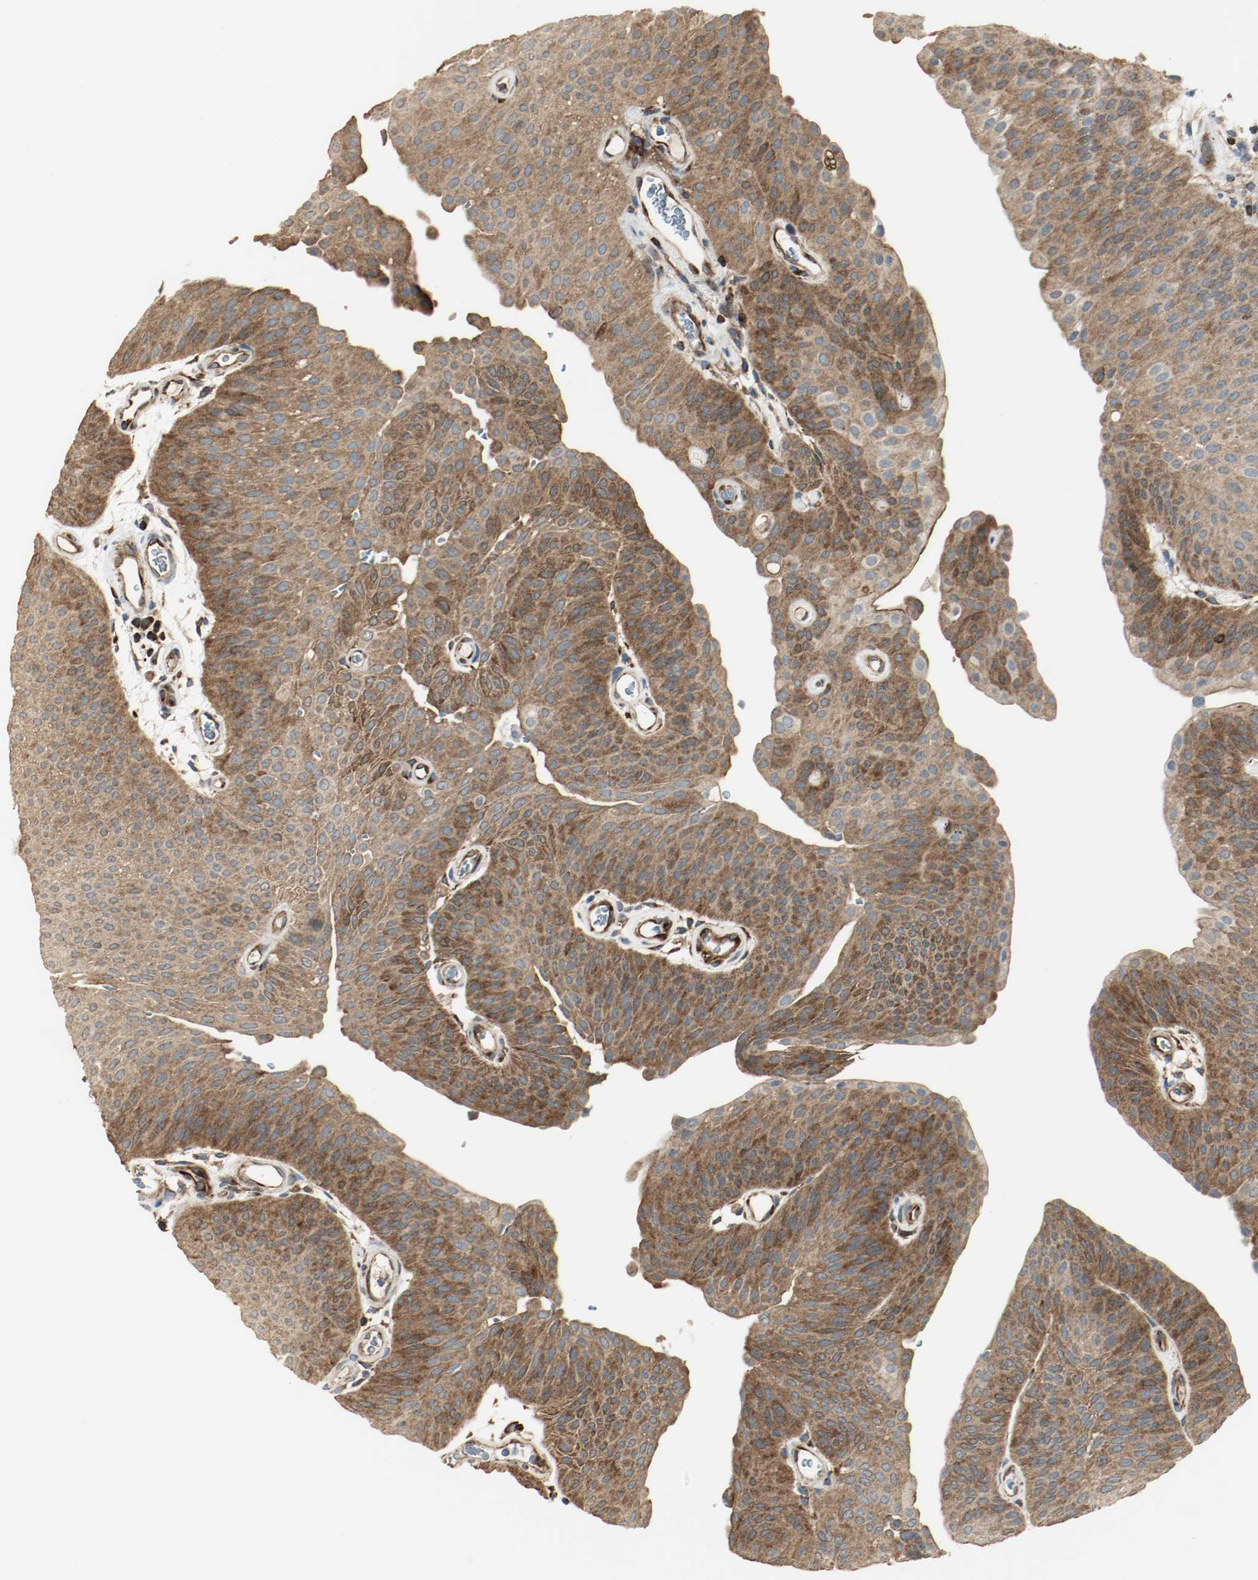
{"staining": {"intensity": "strong", "quantity": ">75%", "location": "cytoplasmic/membranous"}, "tissue": "urothelial cancer", "cell_type": "Tumor cells", "image_type": "cancer", "snomed": [{"axis": "morphology", "description": "Urothelial carcinoma, Low grade"}, {"axis": "topography", "description": "Urinary bladder"}], "caption": "Immunohistochemistry photomicrograph of human urothelial cancer stained for a protein (brown), which exhibits high levels of strong cytoplasmic/membranous staining in approximately >75% of tumor cells.", "gene": "PLCG1", "patient": {"sex": "female", "age": 60}}